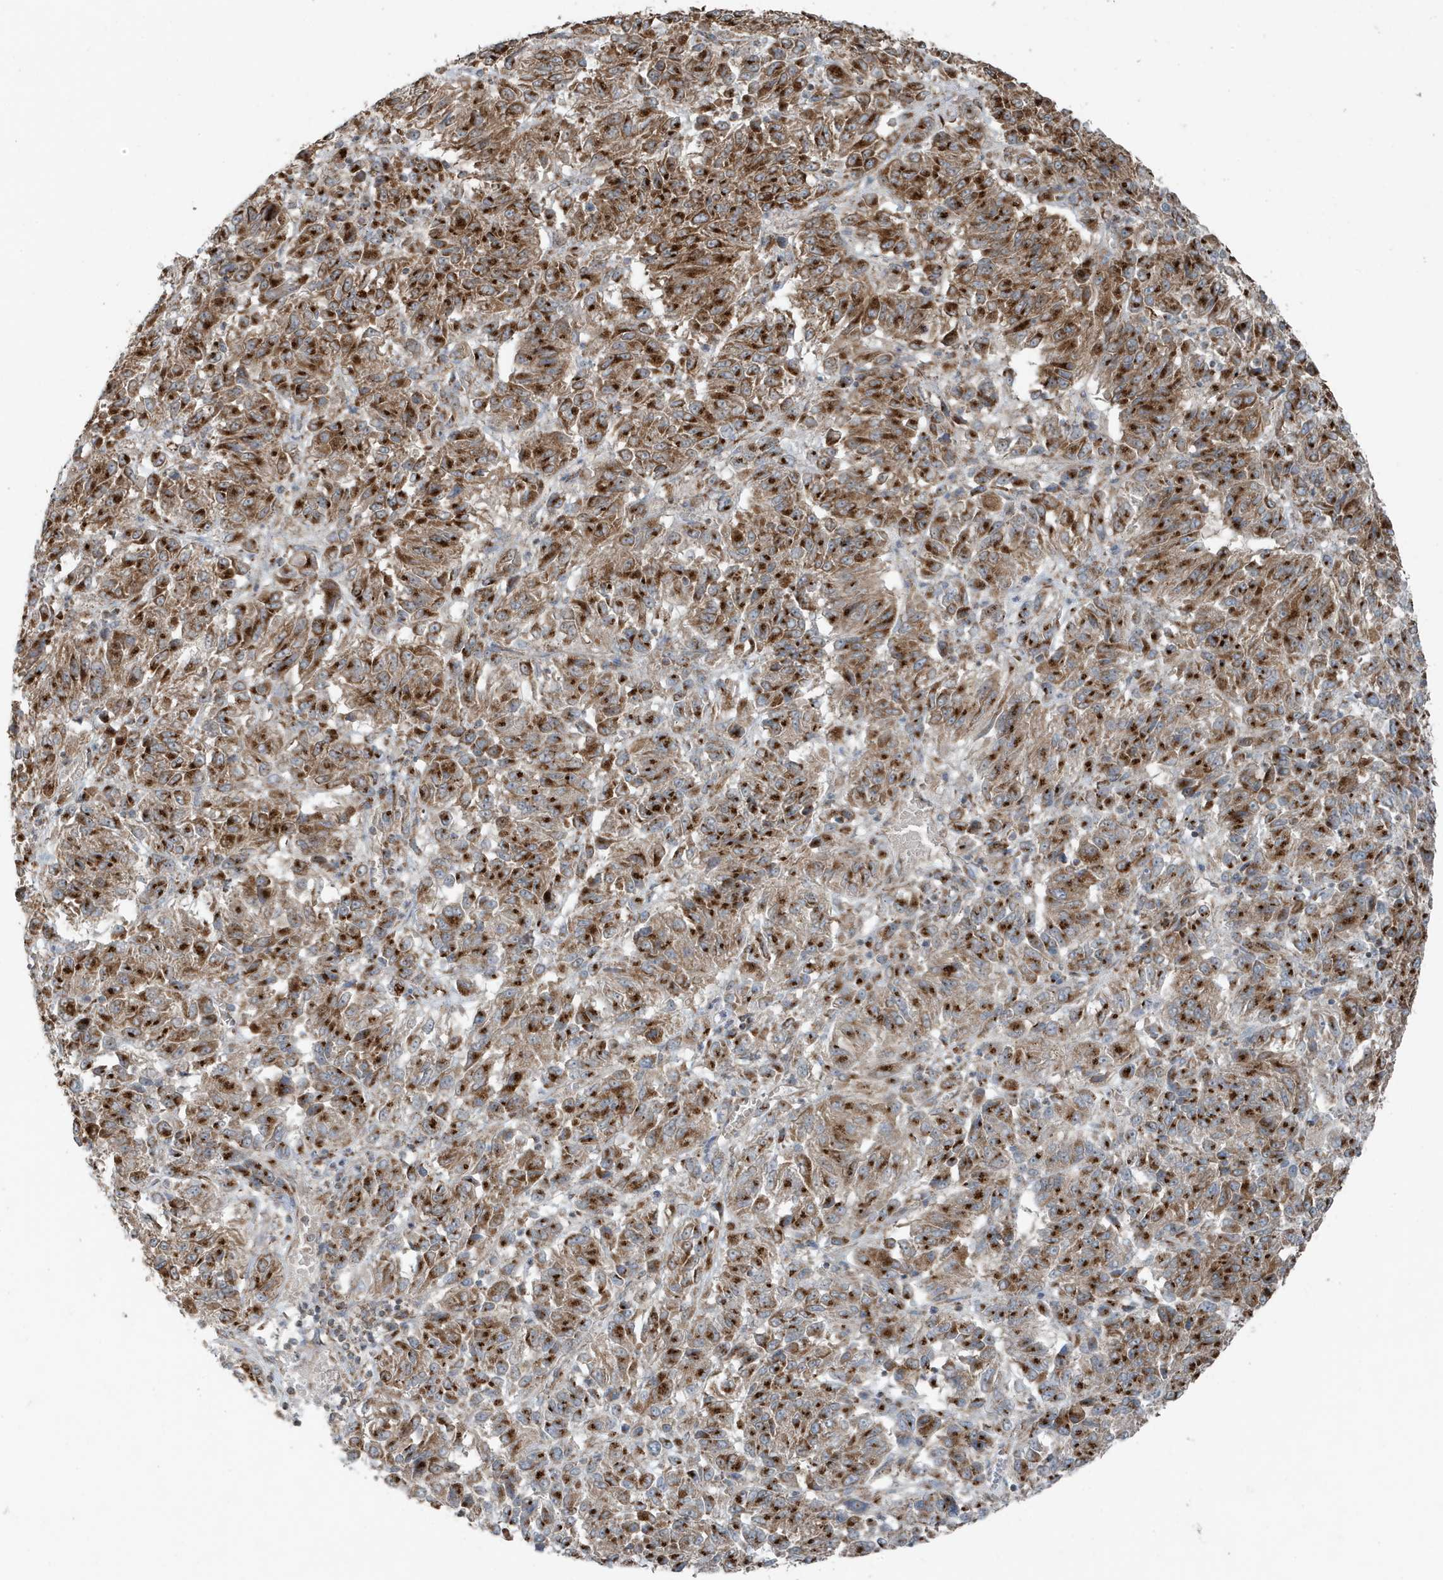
{"staining": {"intensity": "strong", "quantity": "25%-75%", "location": "cytoplasmic/membranous"}, "tissue": "melanoma", "cell_type": "Tumor cells", "image_type": "cancer", "snomed": [{"axis": "morphology", "description": "Malignant melanoma, Metastatic site"}, {"axis": "topography", "description": "Lung"}], "caption": "Tumor cells show strong cytoplasmic/membranous expression in approximately 25%-75% of cells in malignant melanoma (metastatic site). Using DAB (brown) and hematoxylin (blue) stains, captured at high magnification using brightfield microscopy.", "gene": "GOLGA4", "patient": {"sex": "male", "age": 64}}